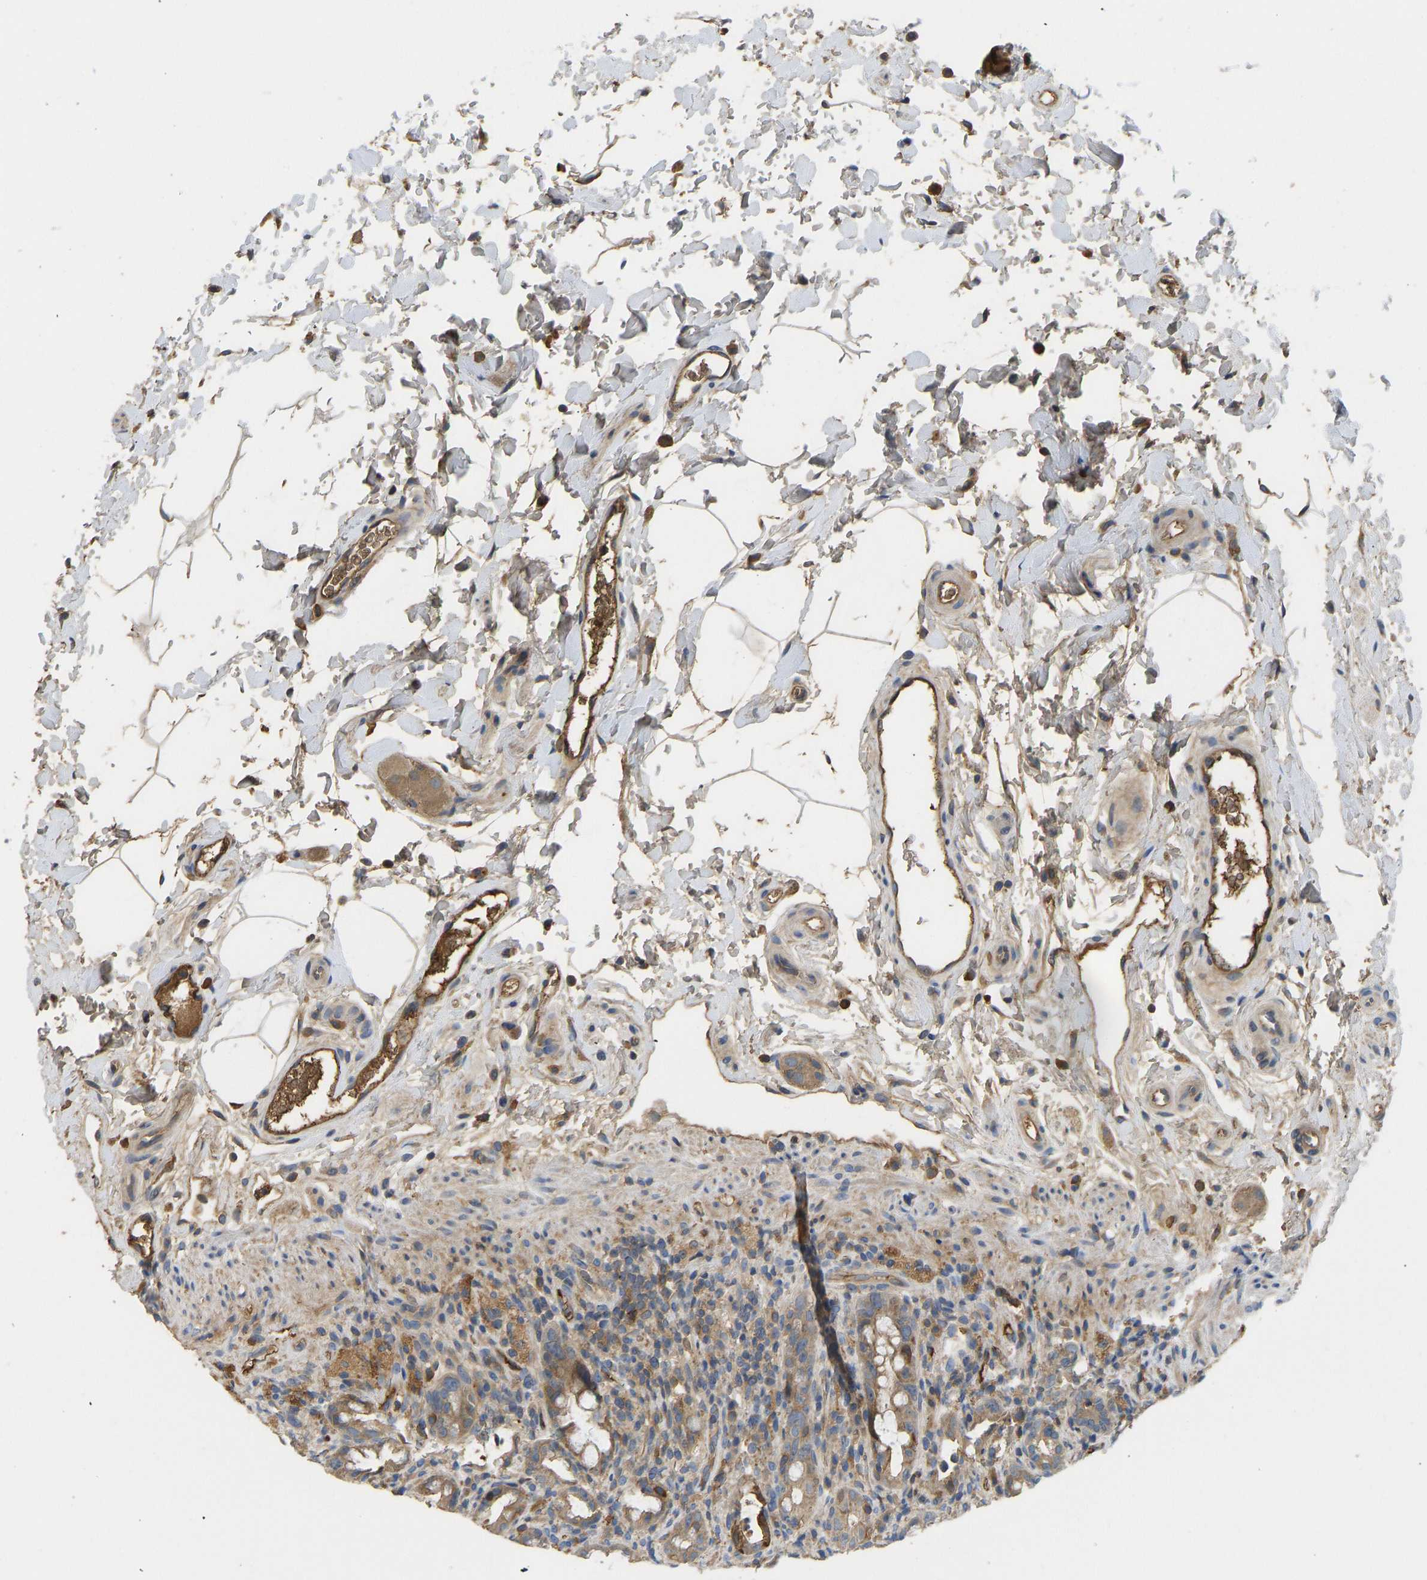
{"staining": {"intensity": "moderate", "quantity": ">75%", "location": "cytoplasmic/membranous"}, "tissue": "rectum", "cell_type": "Glandular cells", "image_type": "normal", "snomed": [{"axis": "morphology", "description": "Normal tissue, NOS"}, {"axis": "topography", "description": "Rectum"}], "caption": "Immunohistochemical staining of benign rectum shows >75% levels of moderate cytoplasmic/membranous protein staining in about >75% of glandular cells. (IHC, brightfield microscopy, high magnification).", "gene": "VCPKMT", "patient": {"sex": "male", "age": 44}}